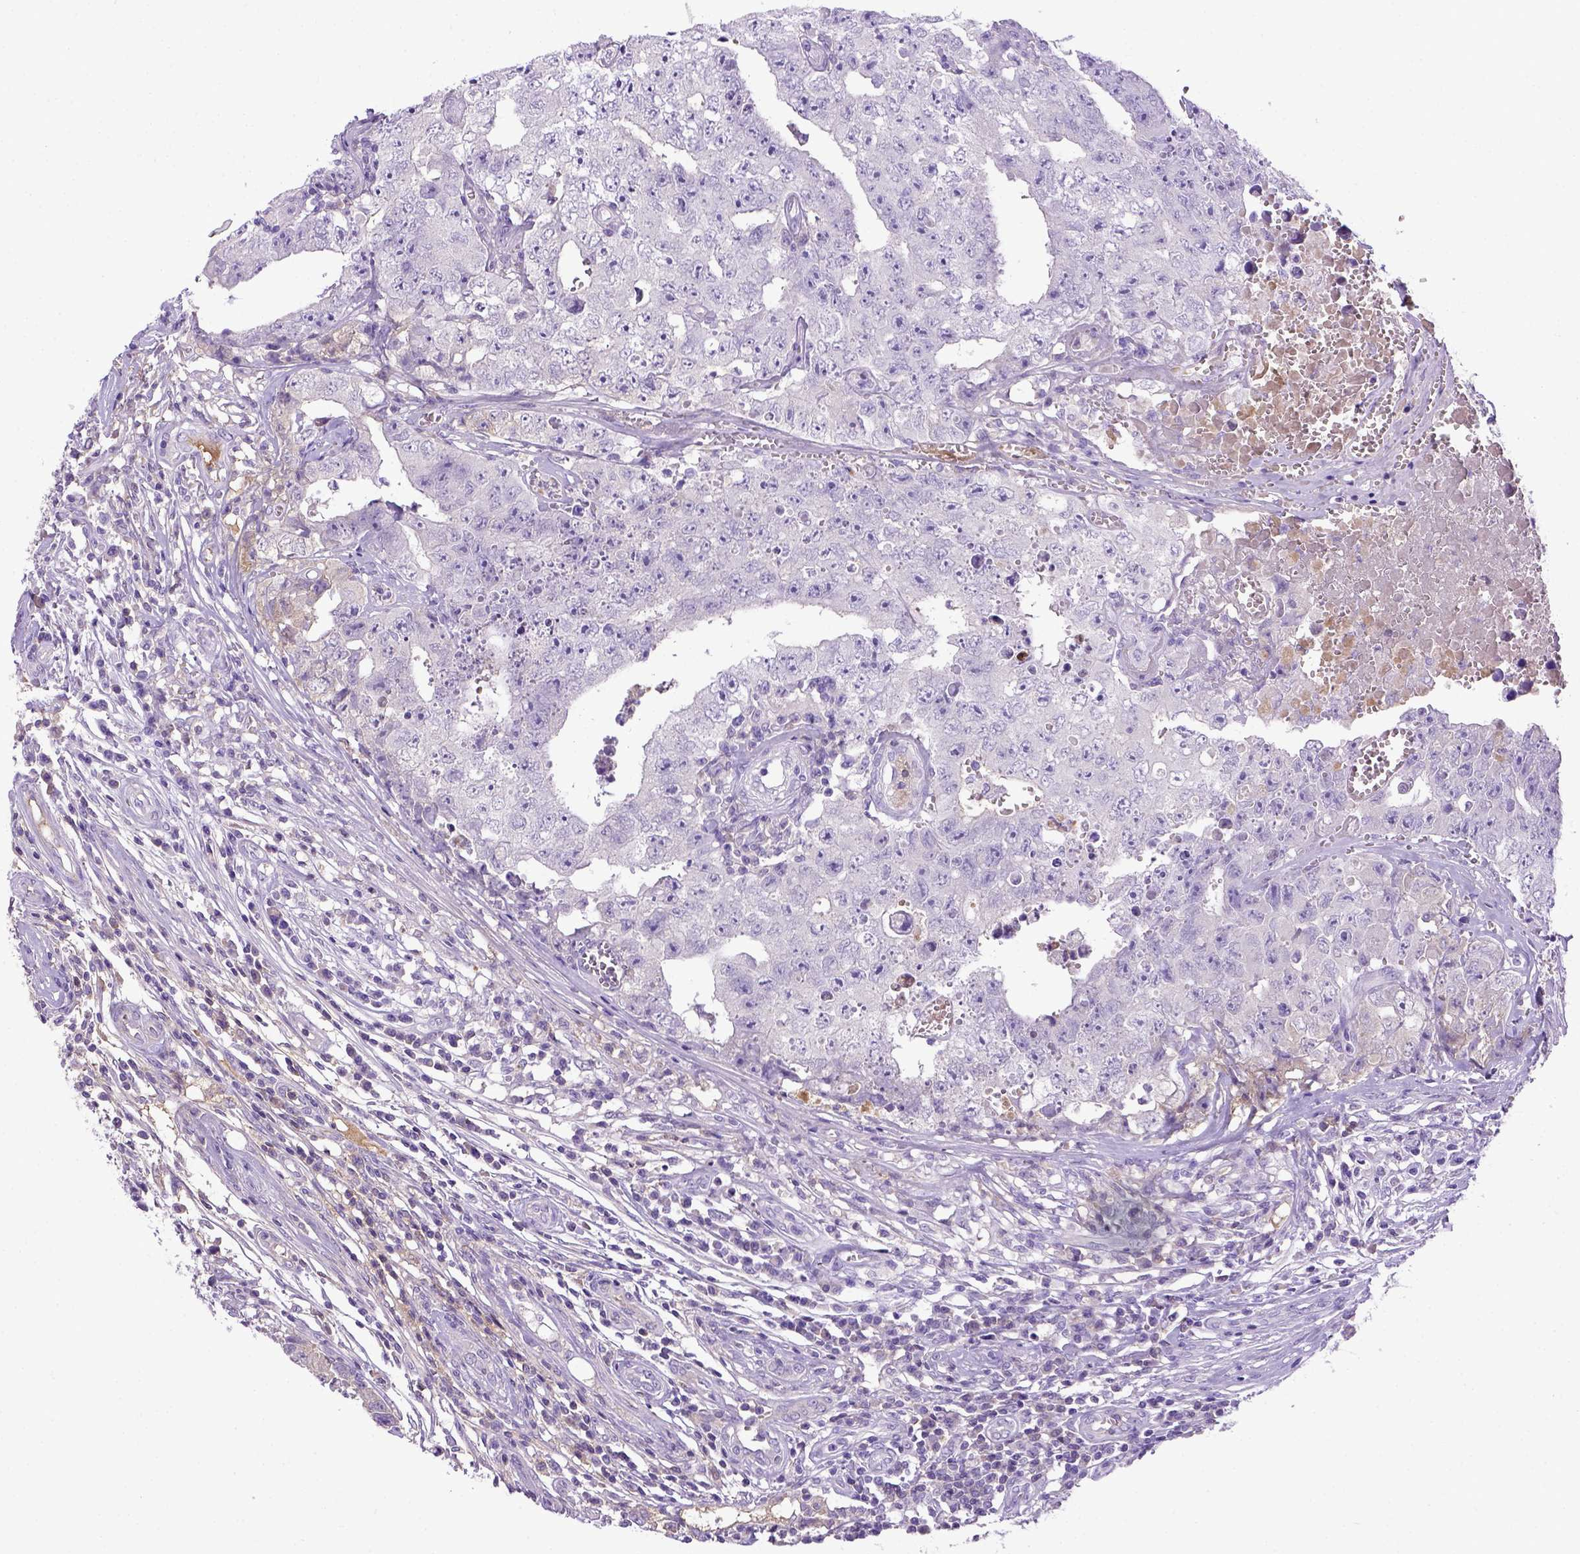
{"staining": {"intensity": "negative", "quantity": "none", "location": "none"}, "tissue": "testis cancer", "cell_type": "Tumor cells", "image_type": "cancer", "snomed": [{"axis": "morphology", "description": "Carcinoma, Embryonal, NOS"}, {"axis": "topography", "description": "Testis"}], "caption": "IHC micrograph of neoplastic tissue: testis cancer stained with DAB shows no significant protein expression in tumor cells.", "gene": "ITIH4", "patient": {"sex": "male", "age": 36}}